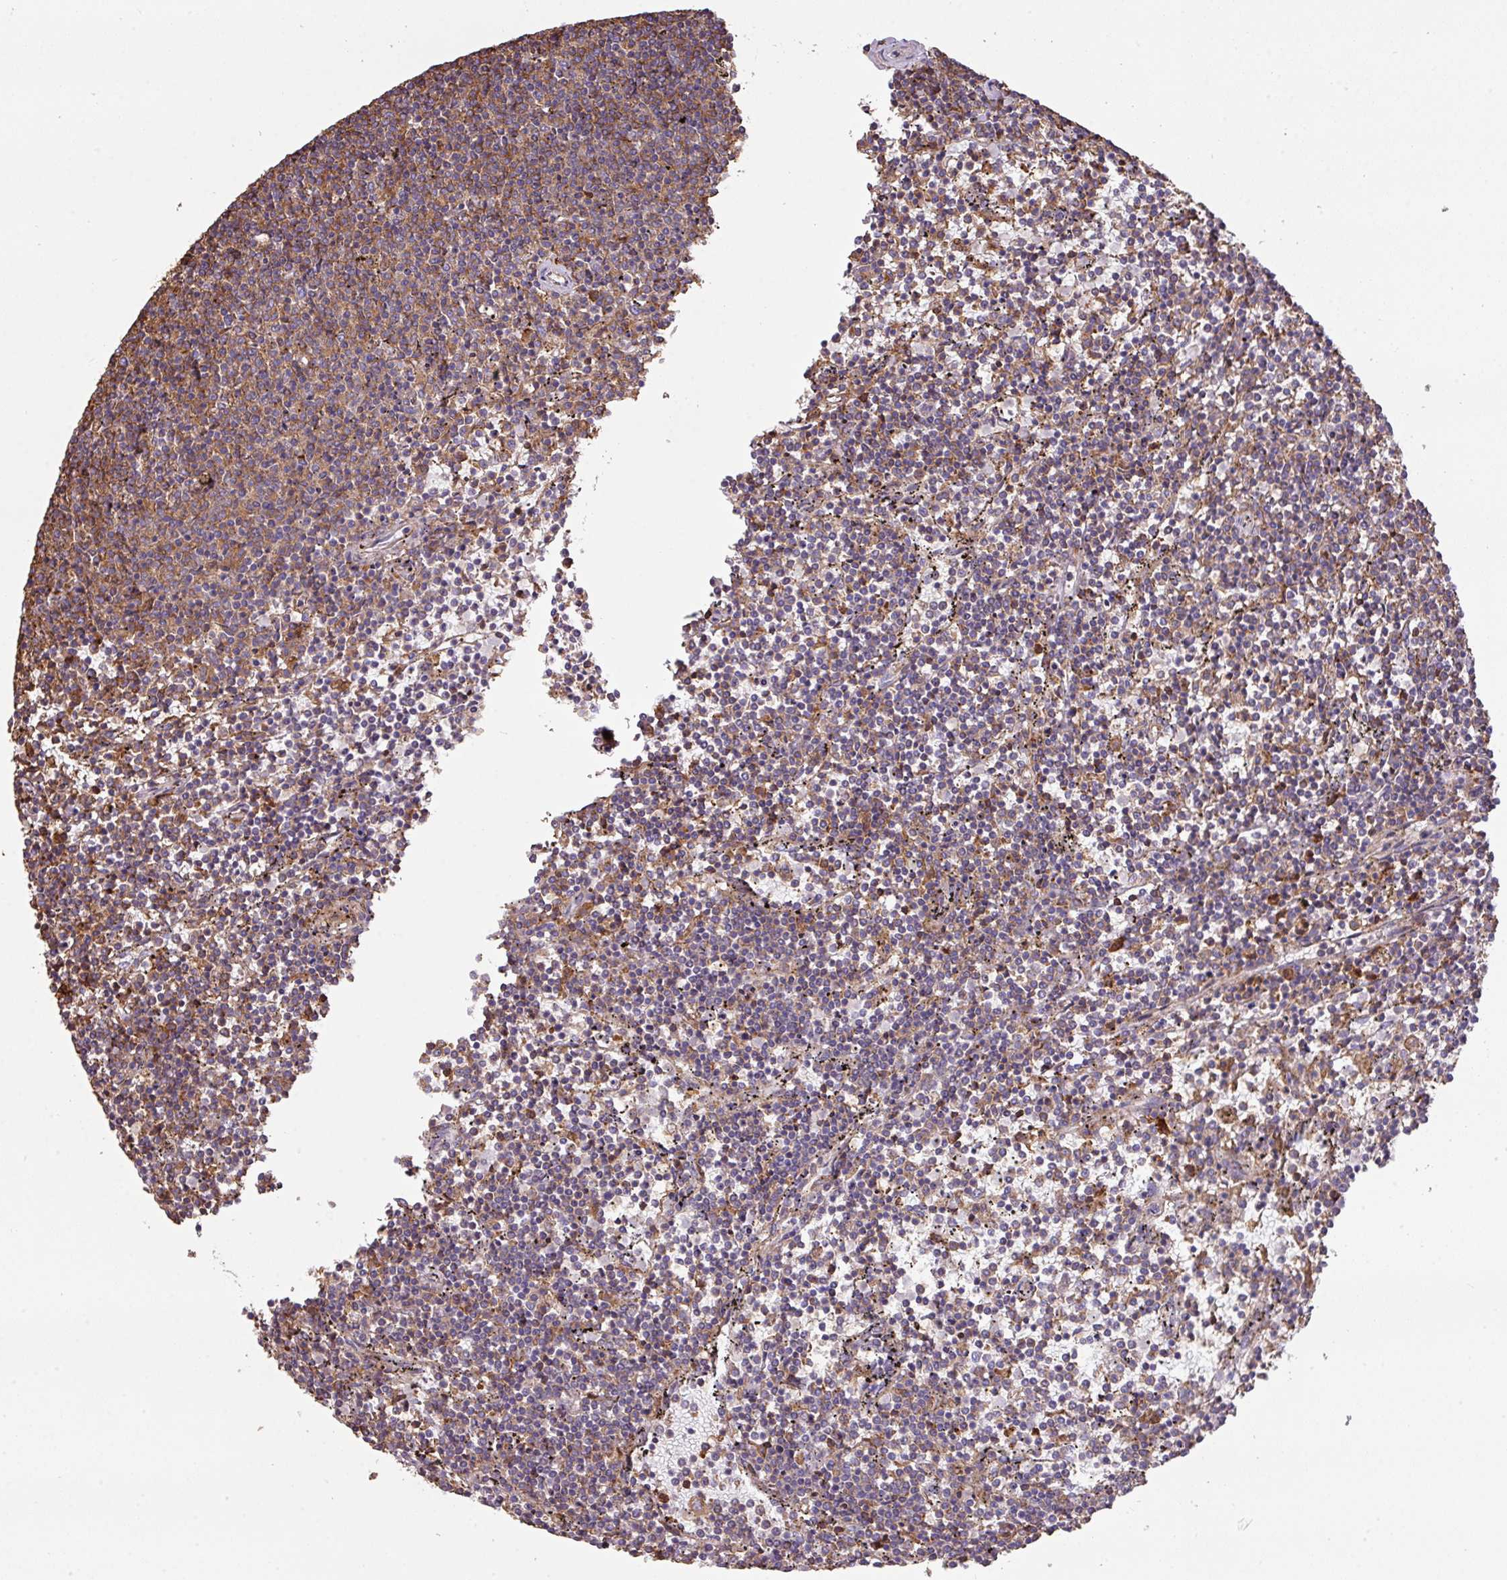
{"staining": {"intensity": "weak", "quantity": "25%-75%", "location": "cytoplasmic/membranous"}, "tissue": "lymphoma", "cell_type": "Tumor cells", "image_type": "cancer", "snomed": [{"axis": "morphology", "description": "Malignant lymphoma, non-Hodgkin's type, Low grade"}, {"axis": "topography", "description": "Spleen"}], "caption": "The histopathology image shows immunohistochemical staining of low-grade malignant lymphoma, non-Hodgkin's type. There is weak cytoplasmic/membranous positivity is appreciated in approximately 25%-75% of tumor cells.", "gene": "LRRC41", "patient": {"sex": "female", "age": 50}}